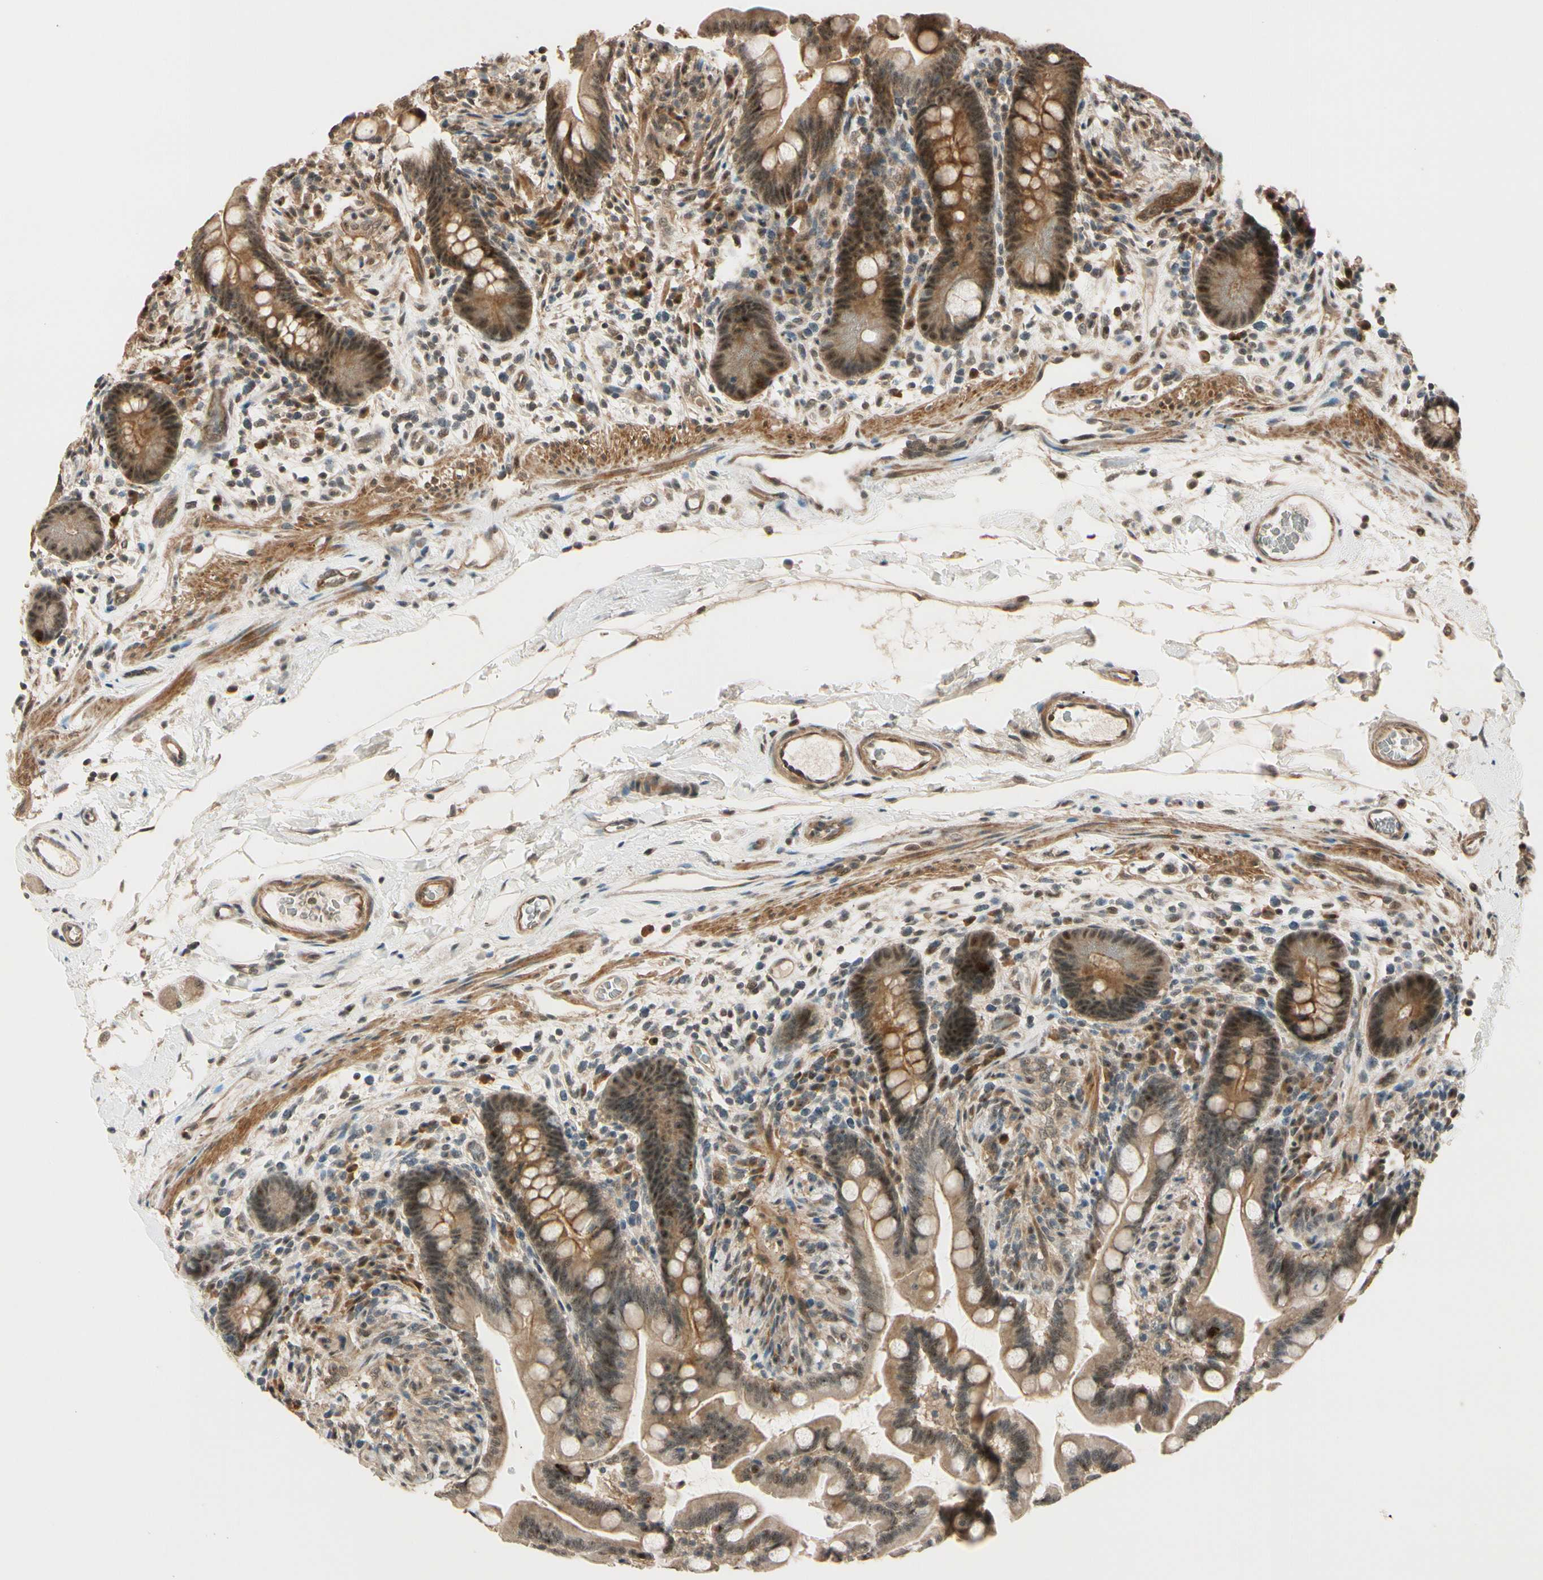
{"staining": {"intensity": "moderate", "quantity": ">75%", "location": "cytoplasmic/membranous"}, "tissue": "colon", "cell_type": "Endothelial cells", "image_type": "normal", "snomed": [{"axis": "morphology", "description": "Normal tissue, NOS"}, {"axis": "topography", "description": "Colon"}], "caption": "Immunohistochemistry (DAB) staining of unremarkable human colon displays moderate cytoplasmic/membranous protein staining in approximately >75% of endothelial cells. (Brightfield microscopy of DAB IHC at high magnification).", "gene": "MCPH1", "patient": {"sex": "male", "age": 73}}